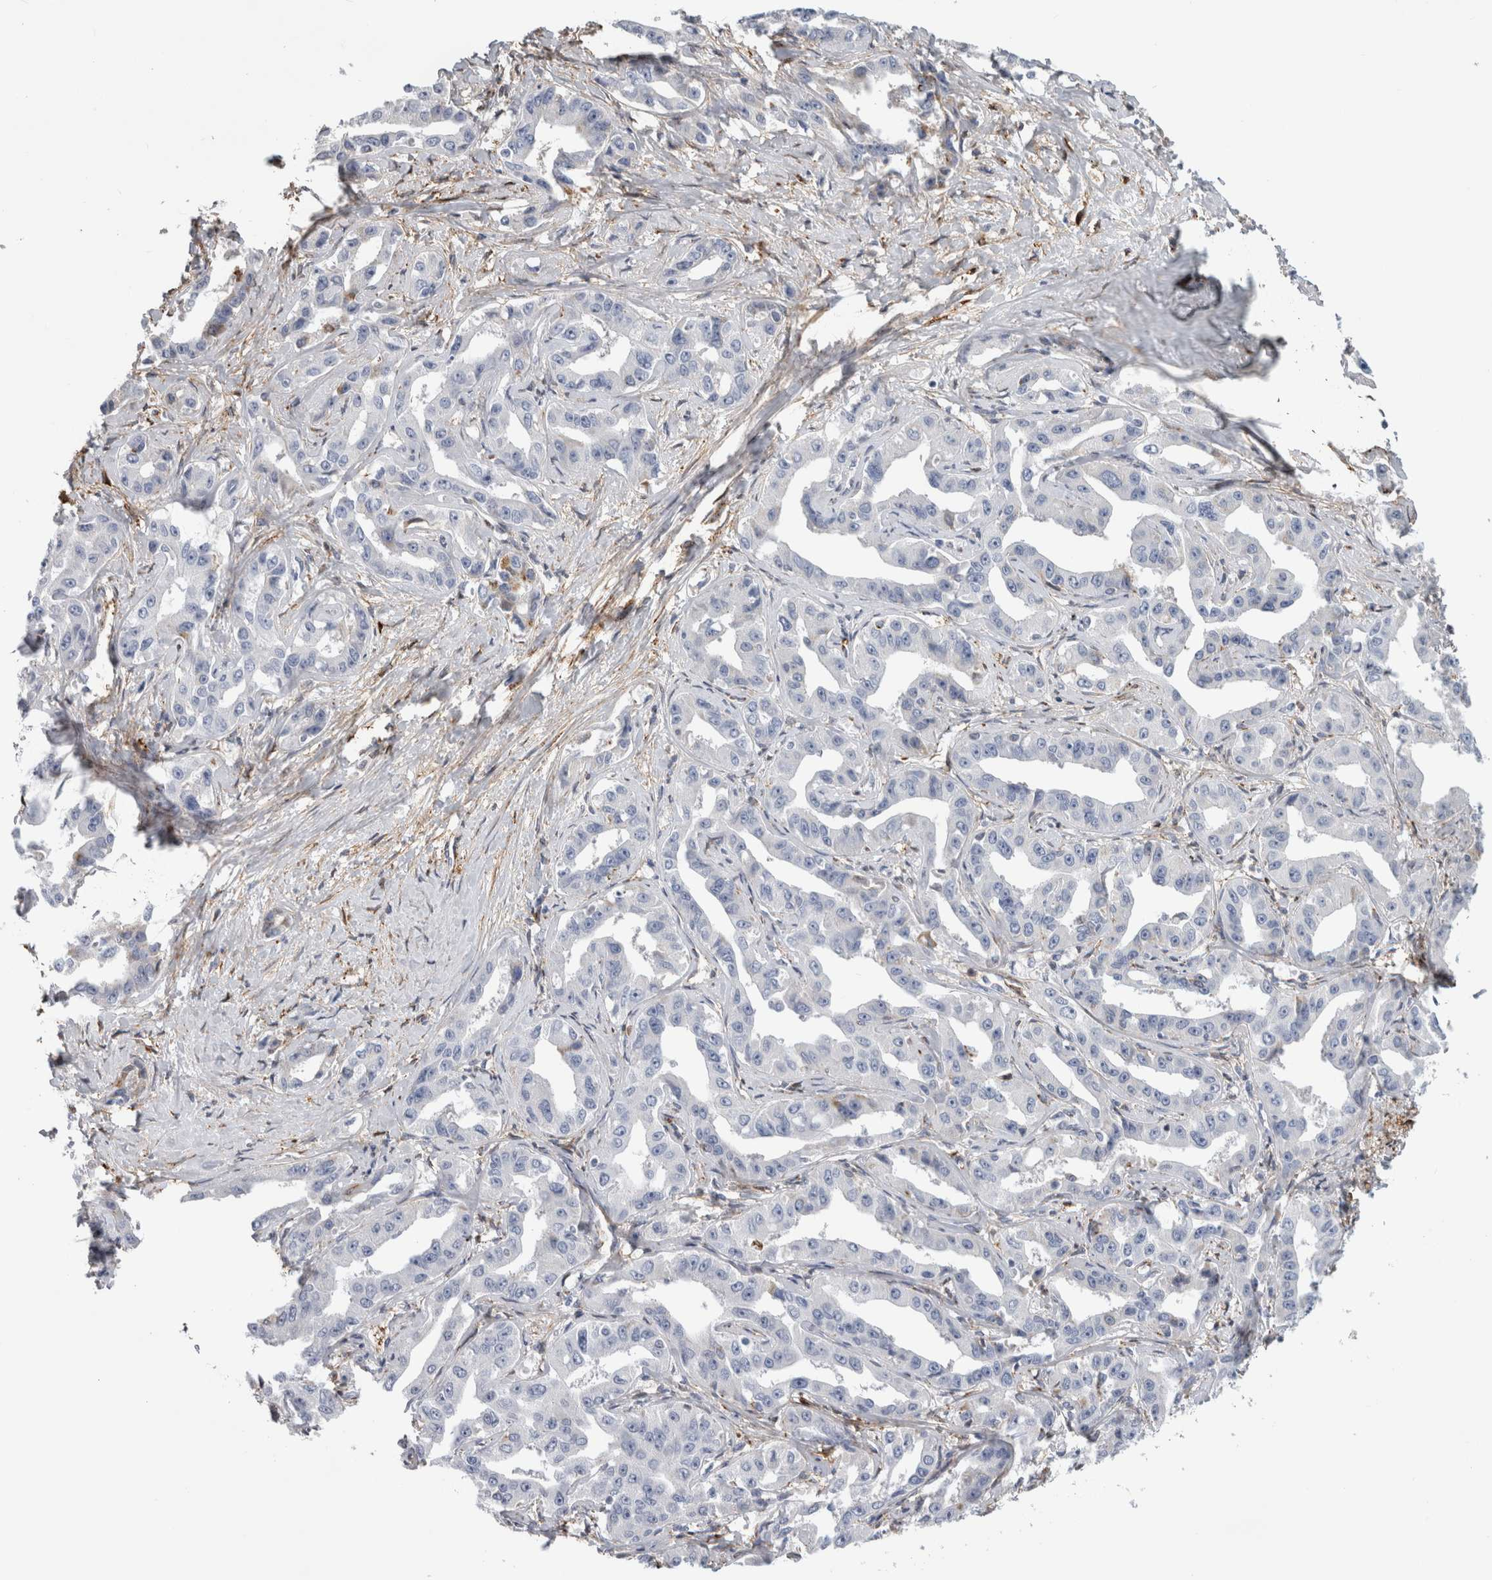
{"staining": {"intensity": "negative", "quantity": "none", "location": "none"}, "tissue": "liver cancer", "cell_type": "Tumor cells", "image_type": "cancer", "snomed": [{"axis": "morphology", "description": "Cholangiocarcinoma"}, {"axis": "topography", "description": "Liver"}], "caption": "A high-resolution histopathology image shows immunohistochemistry staining of liver cancer (cholangiocarcinoma), which displays no significant staining in tumor cells.", "gene": "DNAJC24", "patient": {"sex": "male", "age": 59}}